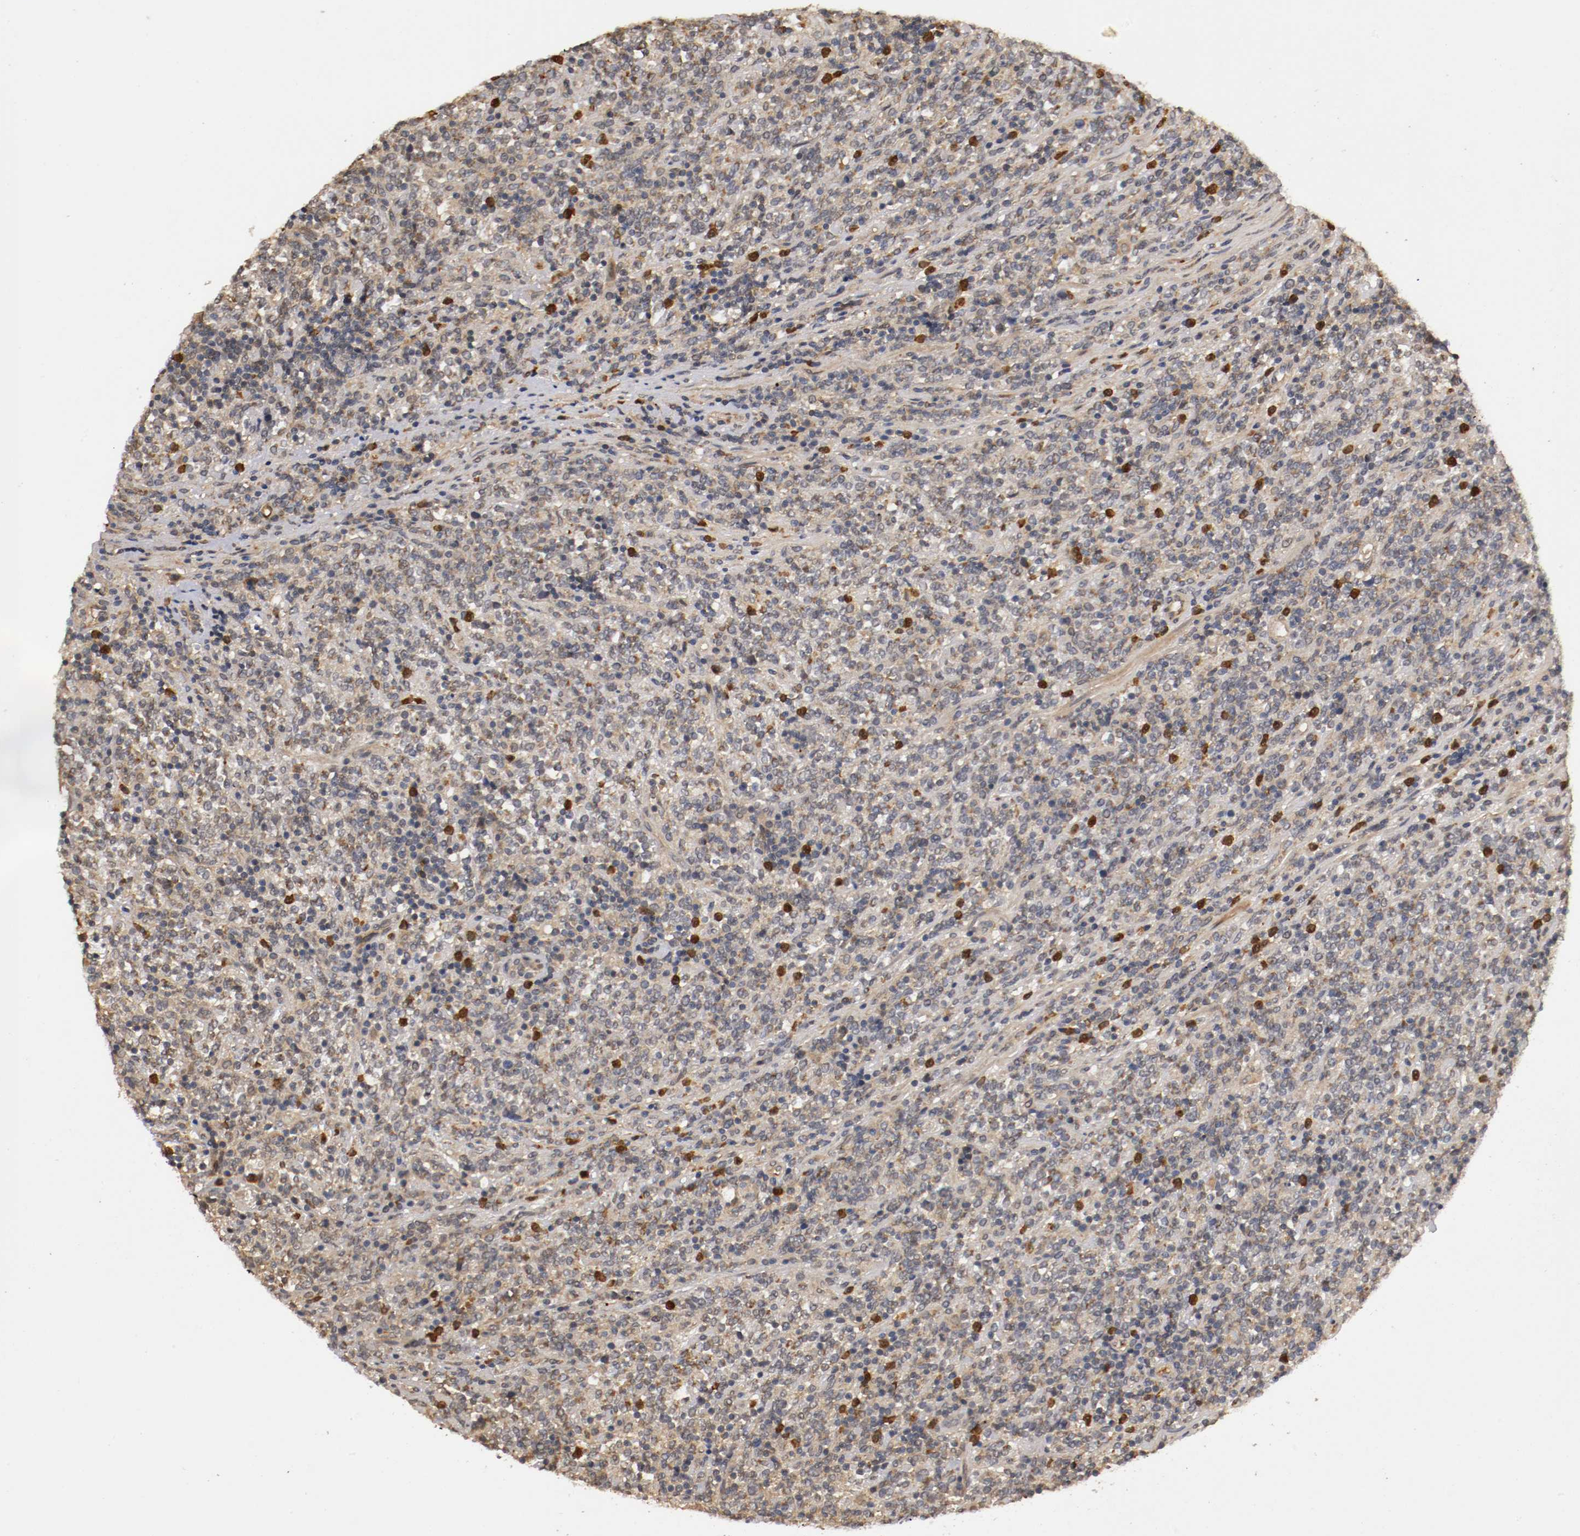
{"staining": {"intensity": "moderate", "quantity": "25%-75%", "location": "cytoplasmic/membranous,nuclear"}, "tissue": "lymphoma", "cell_type": "Tumor cells", "image_type": "cancer", "snomed": [{"axis": "morphology", "description": "Malignant lymphoma, non-Hodgkin's type, High grade"}, {"axis": "topography", "description": "Soft tissue"}], "caption": "Lymphoma stained with a brown dye exhibits moderate cytoplasmic/membranous and nuclear positive staining in approximately 25%-75% of tumor cells.", "gene": "TNFRSF1B", "patient": {"sex": "male", "age": 18}}